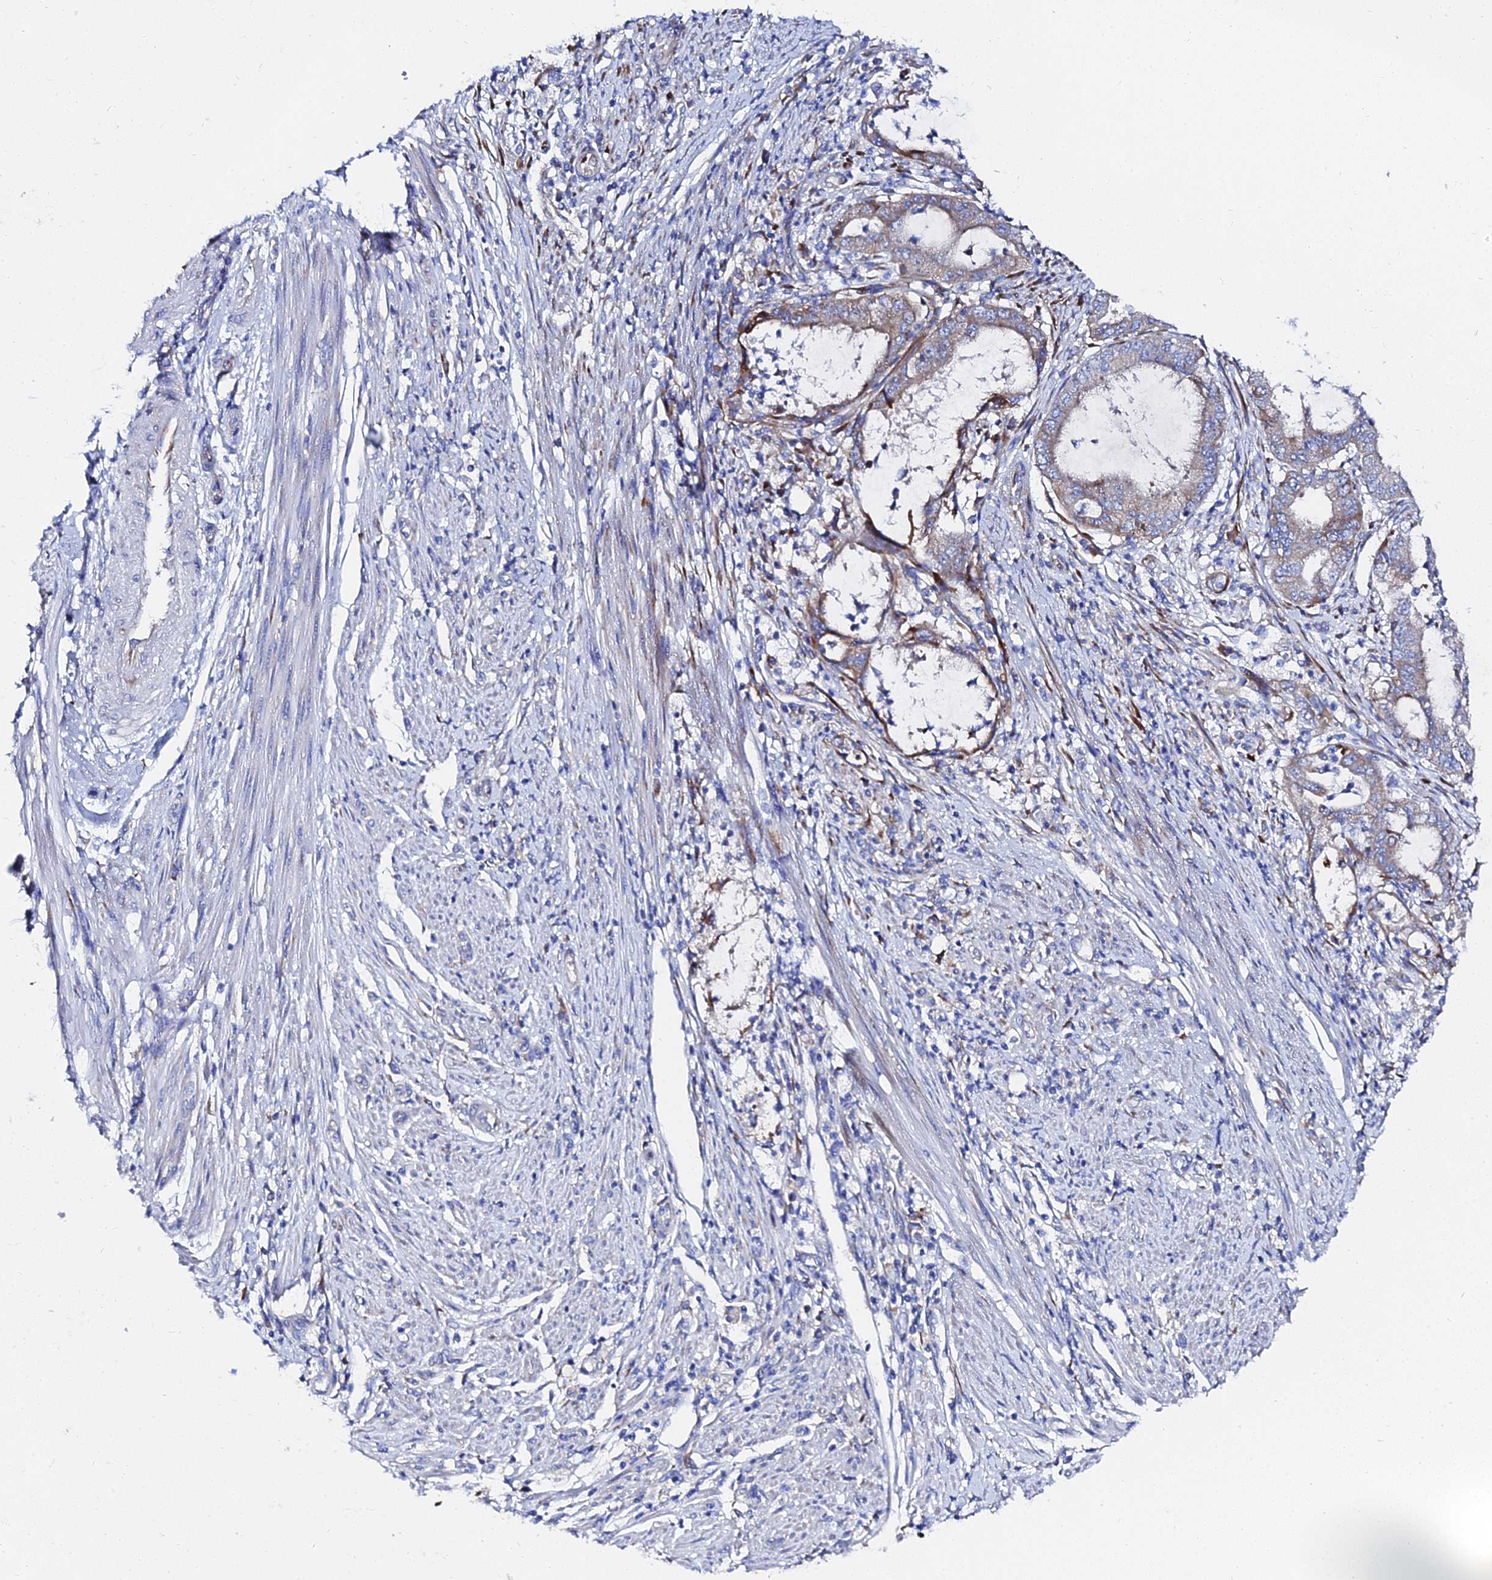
{"staining": {"intensity": "weak", "quantity": "25%-75%", "location": "cytoplasmic/membranous"}, "tissue": "endometrial cancer", "cell_type": "Tumor cells", "image_type": "cancer", "snomed": [{"axis": "morphology", "description": "Adenocarcinoma, NOS"}, {"axis": "topography", "description": "Endometrium"}], "caption": "Tumor cells reveal low levels of weak cytoplasmic/membranous staining in approximately 25%-75% of cells in endometrial cancer (adenocarcinoma).", "gene": "PTTG1", "patient": {"sex": "female", "age": 51}}